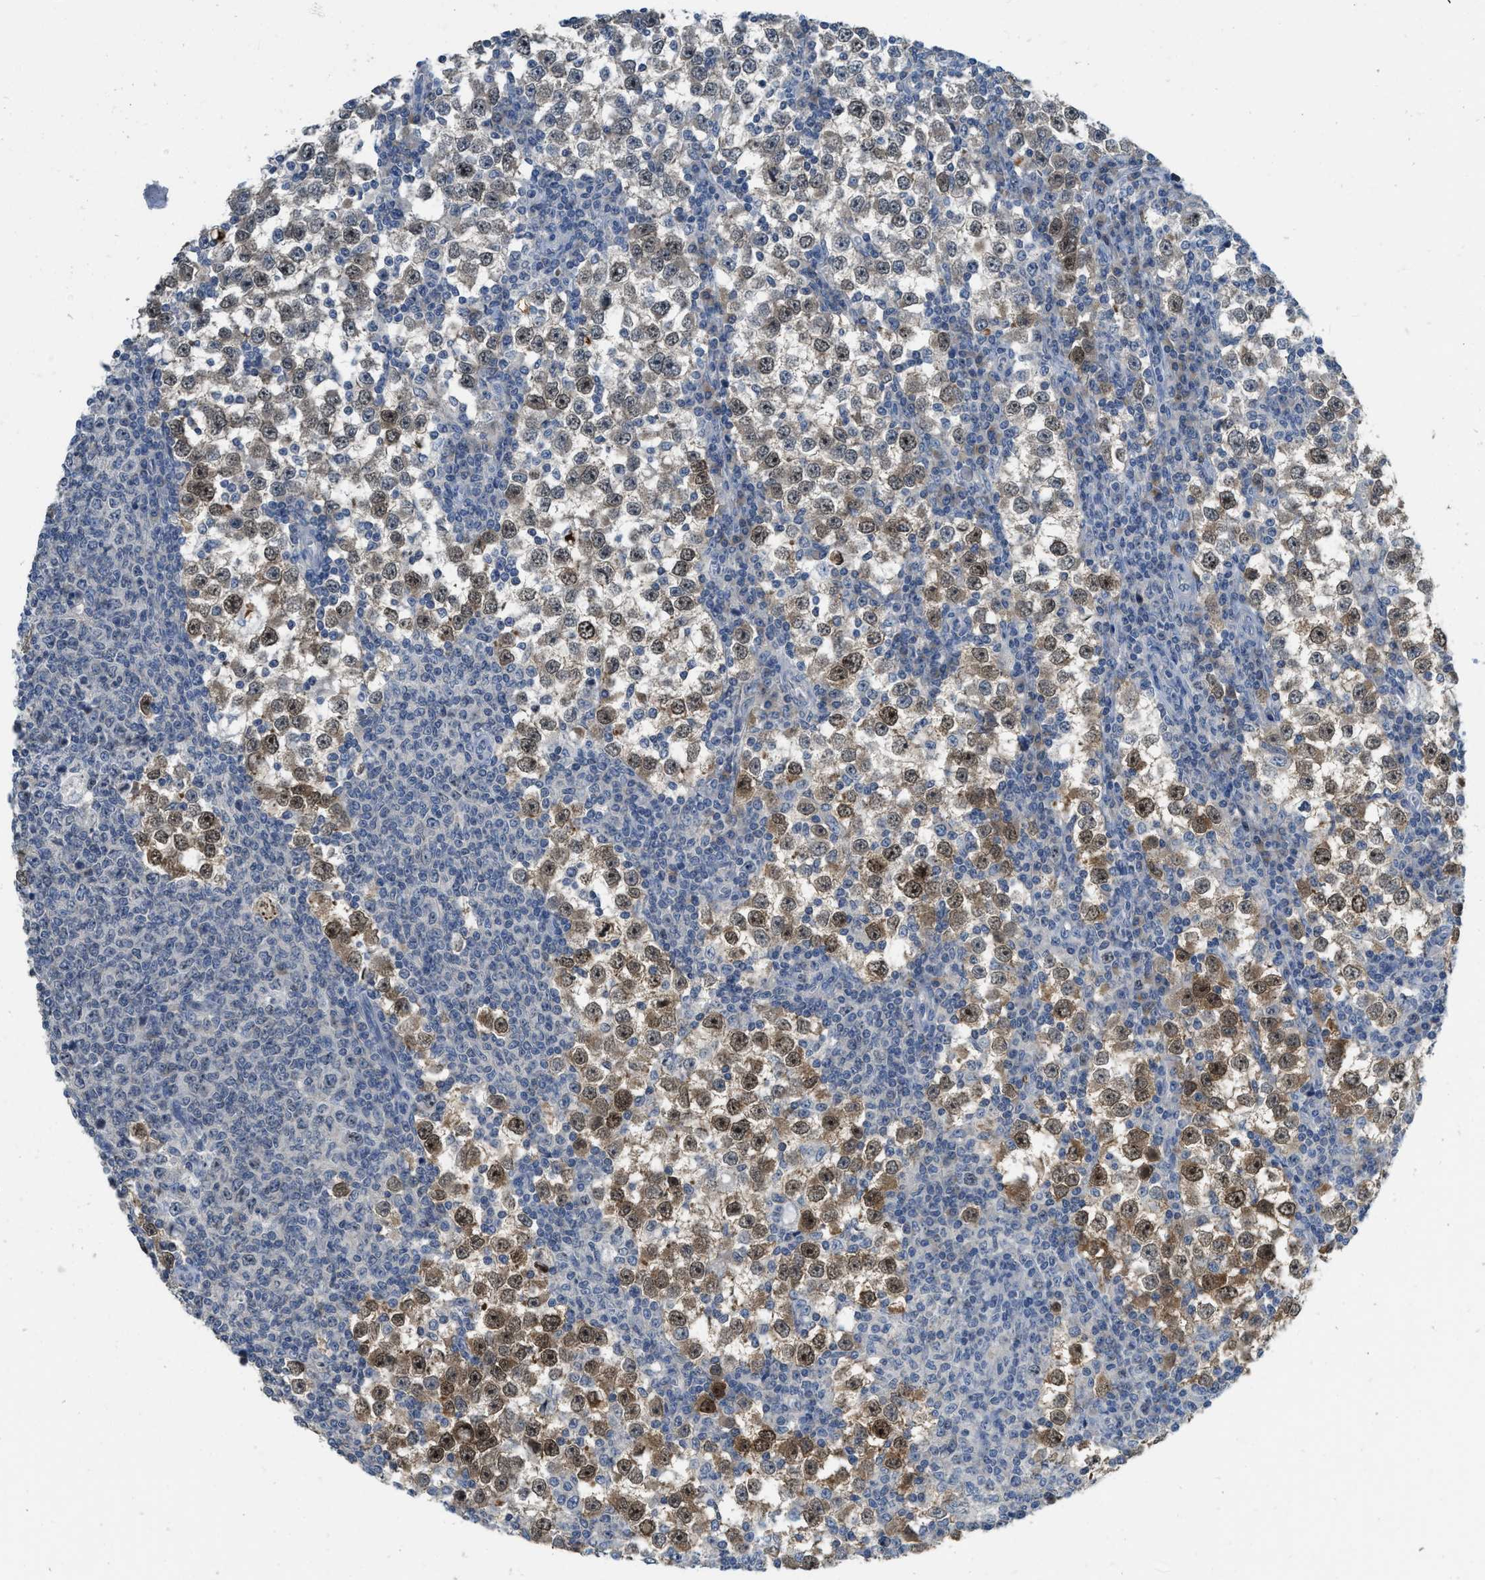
{"staining": {"intensity": "strong", "quantity": ">75%", "location": "cytoplasmic/membranous,nuclear"}, "tissue": "testis cancer", "cell_type": "Tumor cells", "image_type": "cancer", "snomed": [{"axis": "morphology", "description": "Seminoma, NOS"}, {"axis": "topography", "description": "Testis"}], "caption": "Seminoma (testis) stained for a protein demonstrates strong cytoplasmic/membranous and nuclear positivity in tumor cells.", "gene": "MIS18A", "patient": {"sex": "male", "age": 65}}